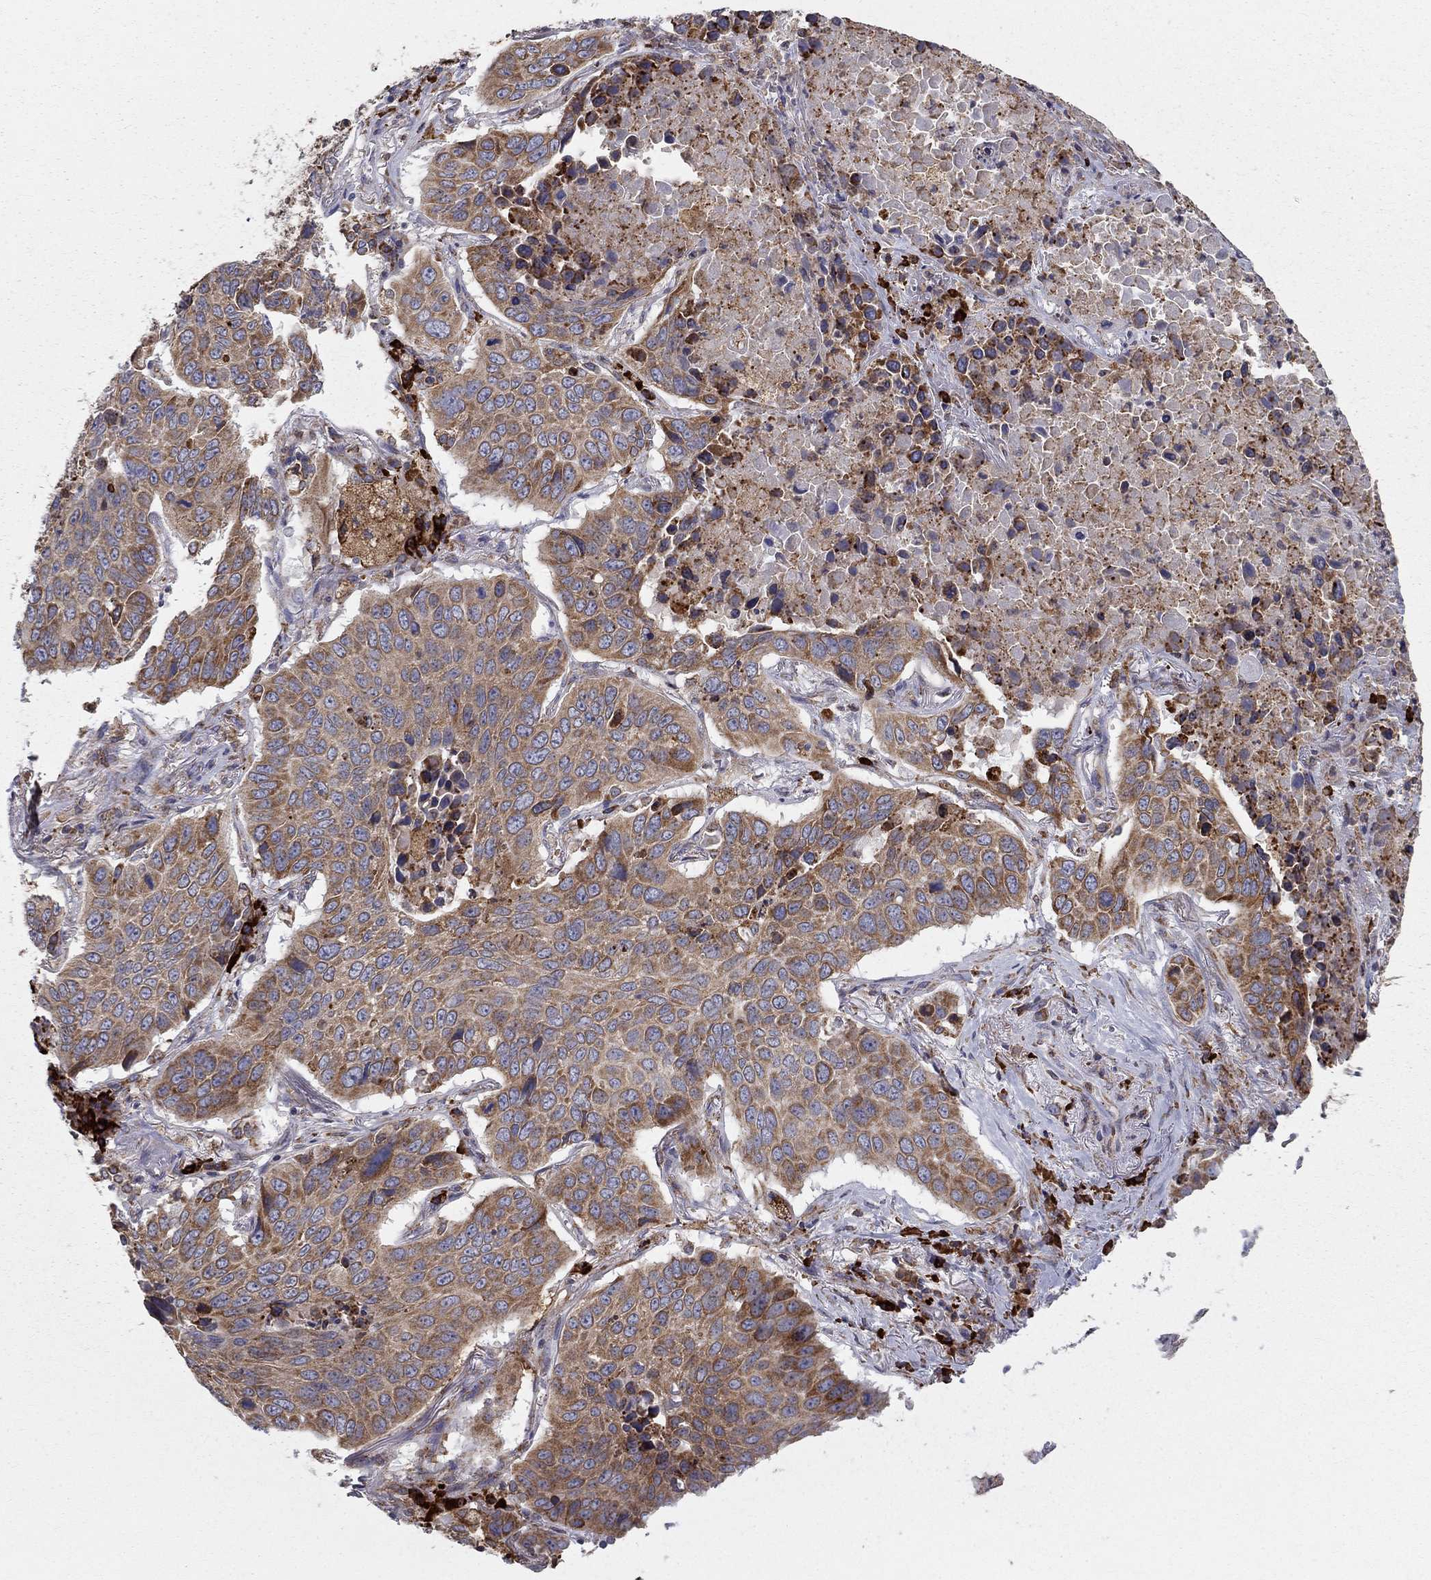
{"staining": {"intensity": "strong", "quantity": "25%-75%", "location": "cytoplasmic/membranous"}, "tissue": "lung cancer", "cell_type": "Tumor cells", "image_type": "cancer", "snomed": [{"axis": "morphology", "description": "Normal tissue, NOS"}, {"axis": "morphology", "description": "Squamous cell carcinoma, NOS"}, {"axis": "topography", "description": "Bronchus"}, {"axis": "topography", "description": "Lung"}], "caption": "About 25%-75% of tumor cells in lung cancer display strong cytoplasmic/membranous protein positivity as visualized by brown immunohistochemical staining.", "gene": "PRDX4", "patient": {"sex": "male", "age": 64}}